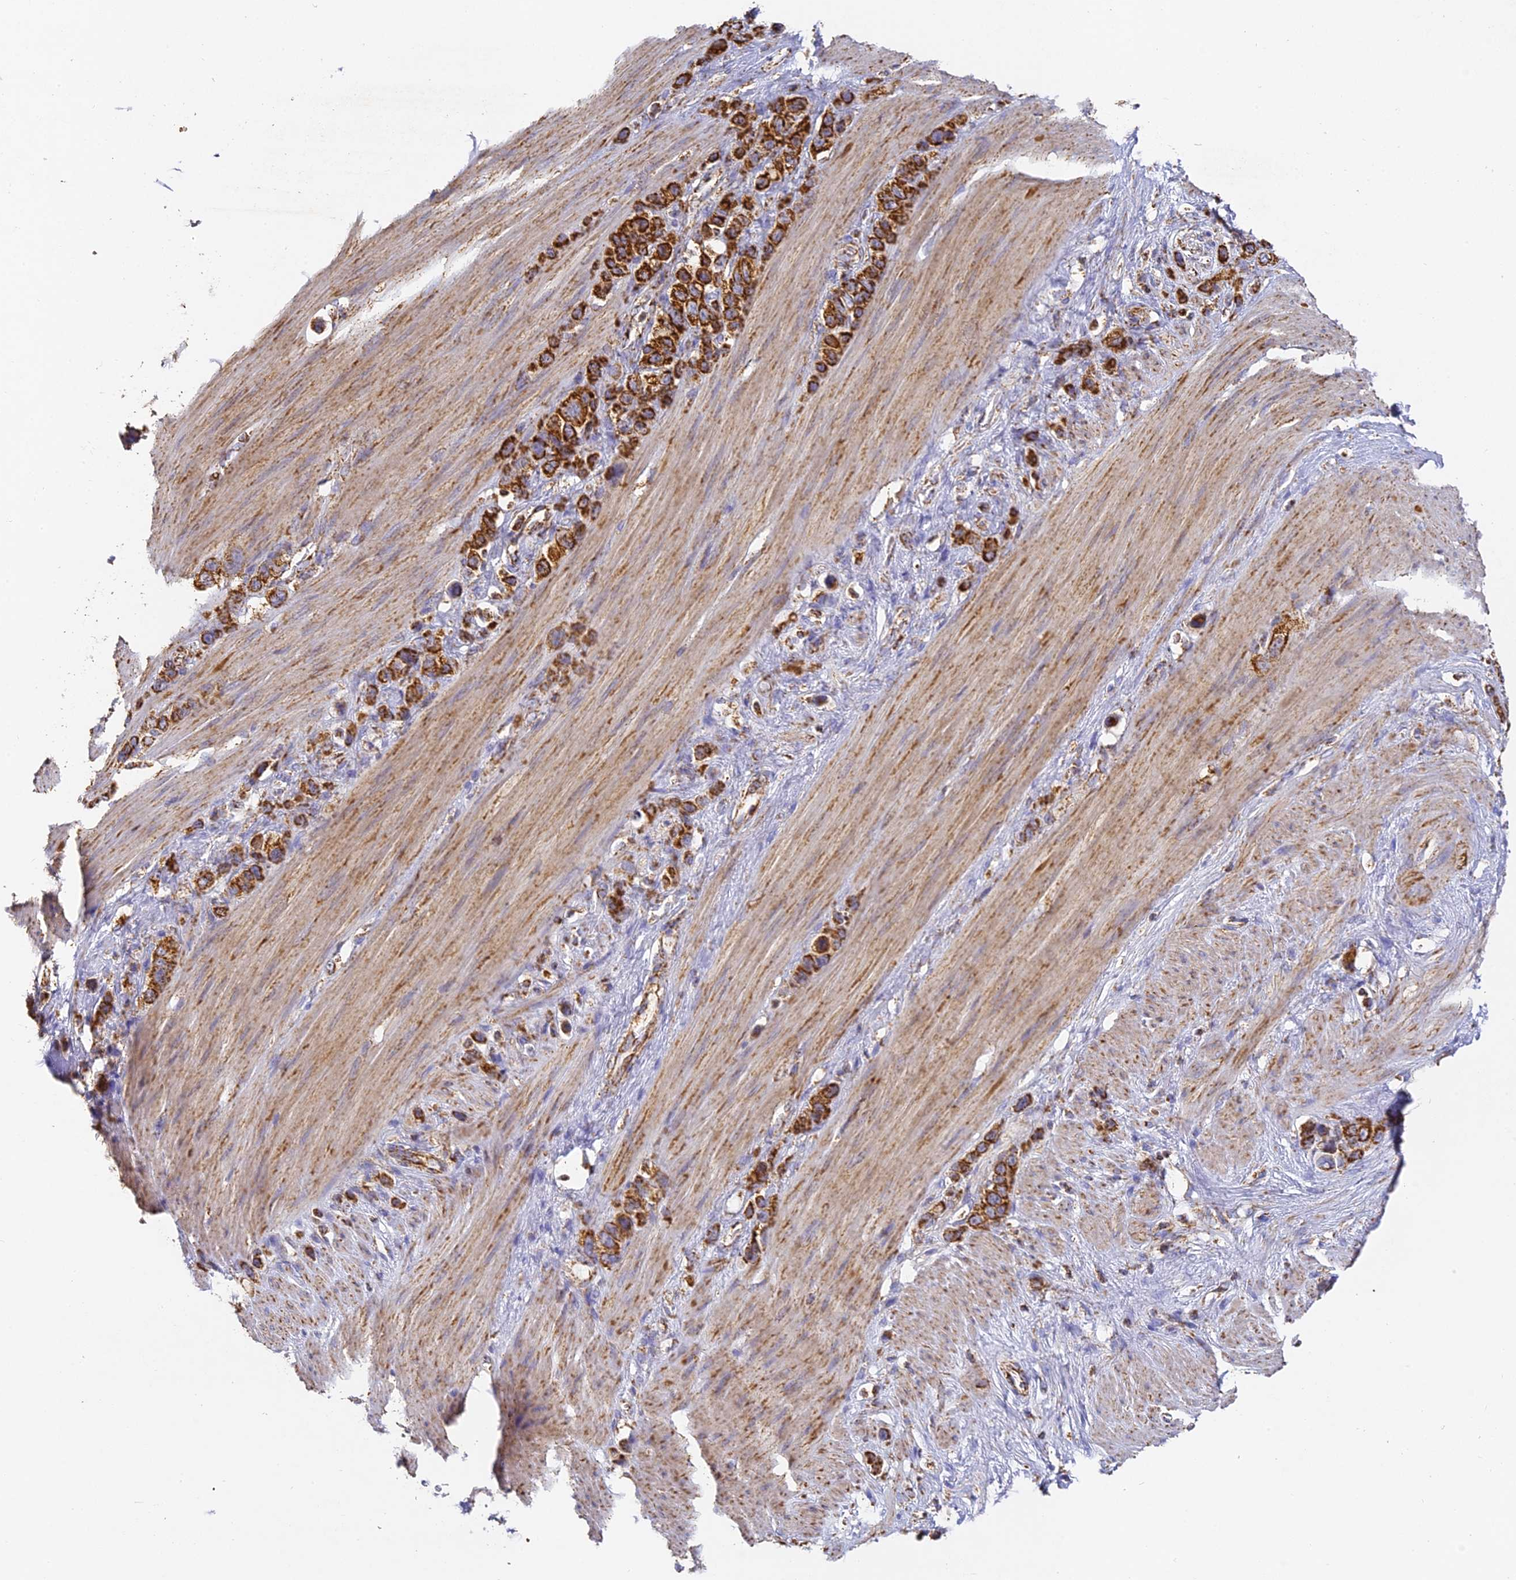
{"staining": {"intensity": "strong", "quantity": ">75%", "location": "cytoplasmic/membranous"}, "tissue": "stomach cancer", "cell_type": "Tumor cells", "image_type": "cancer", "snomed": [{"axis": "morphology", "description": "Adenocarcinoma, NOS"}, {"axis": "morphology", "description": "Adenocarcinoma, High grade"}, {"axis": "topography", "description": "Stomach, upper"}, {"axis": "topography", "description": "Stomach, lower"}], "caption": "Protein expression analysis of human stomach high-grade adenocarcinoma reveals strong cytoplasmic/membranous positivity in approximately >75% of tumor cells. (brown staining indicates protein expression, while blue staining denotes nuclei).", "gene": "DONSON", "patient": {"sex": "female", "age": 65}}